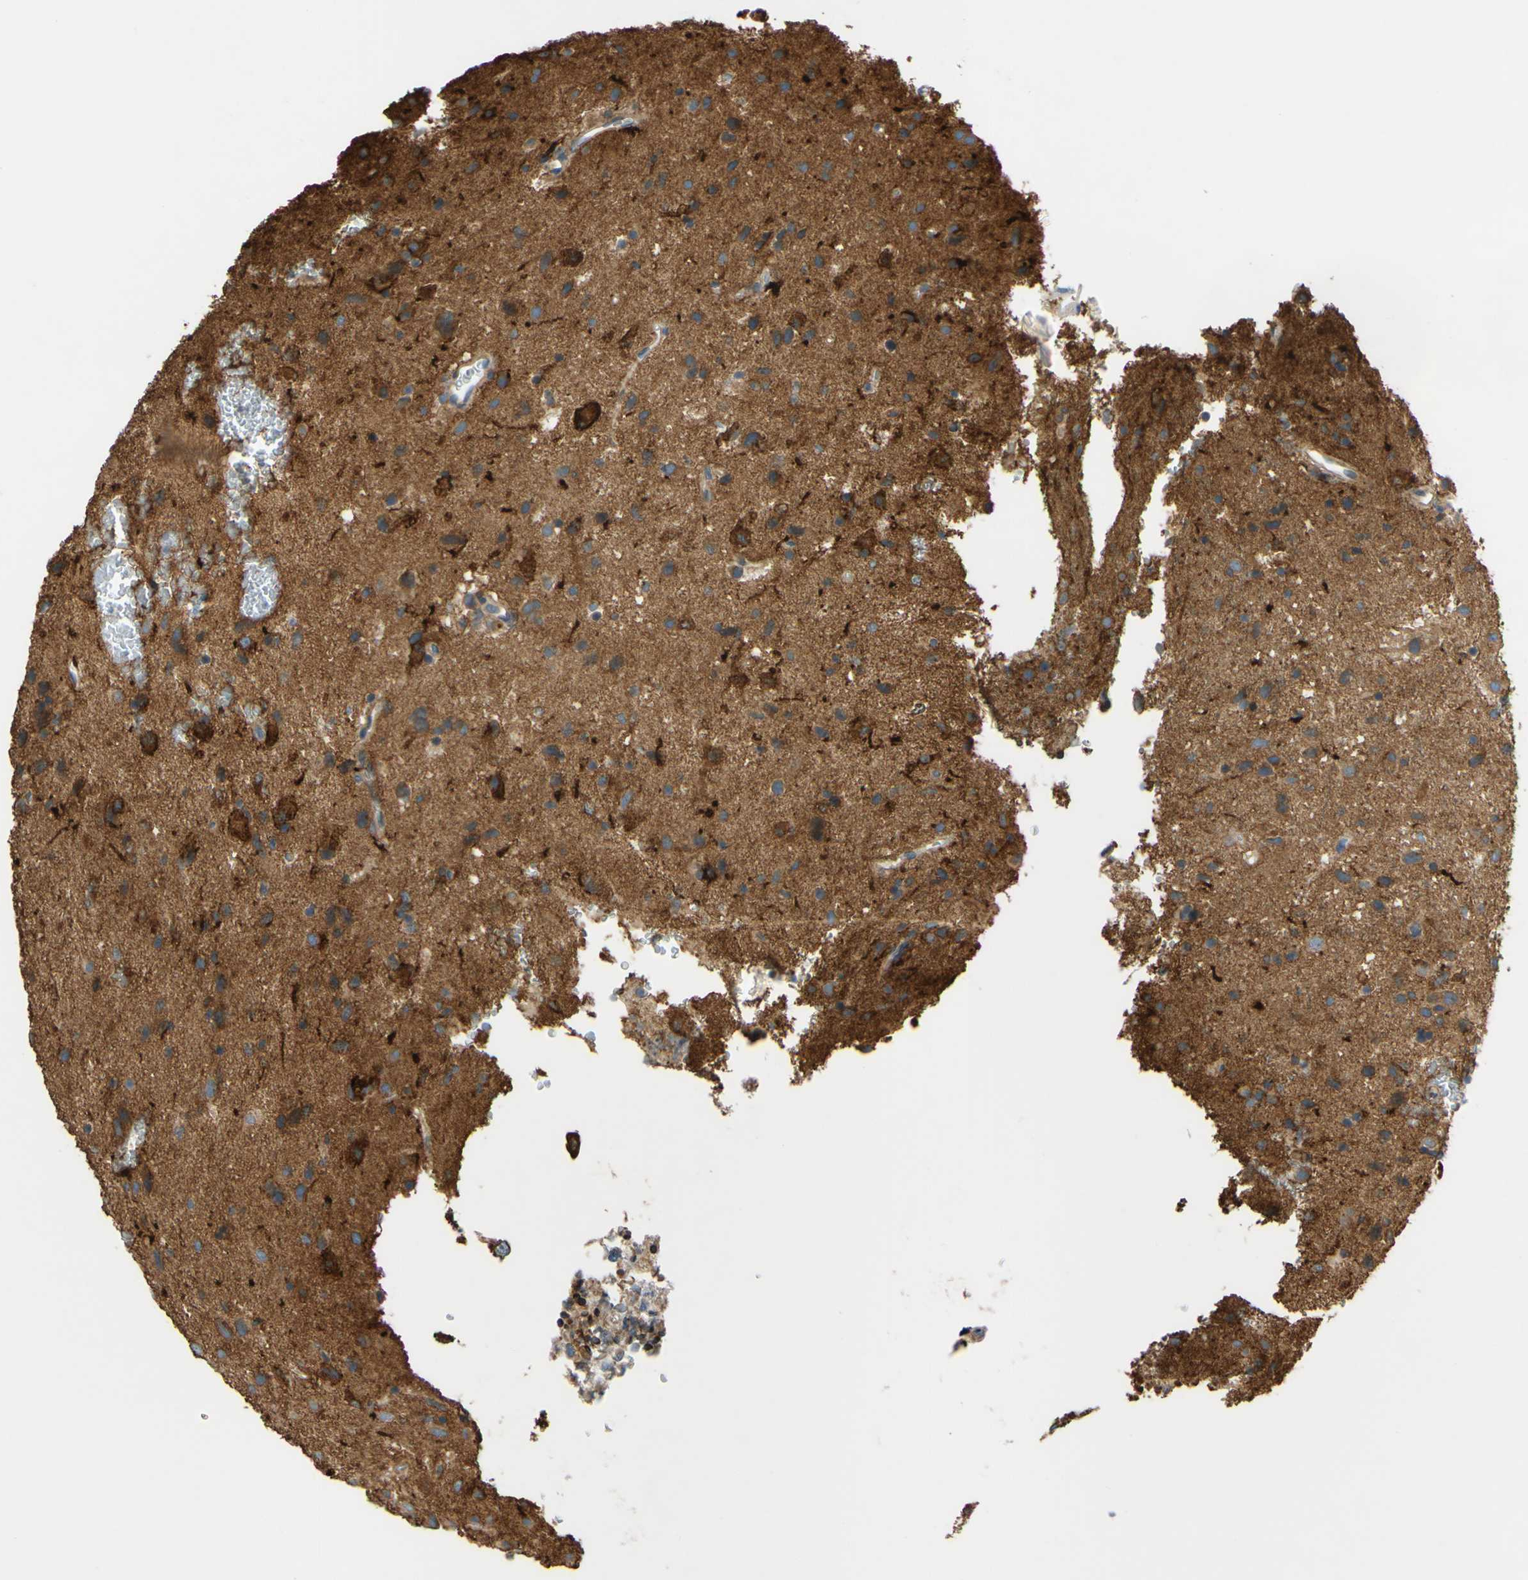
{"staining": {"intensity": "moderate", "quantity": ">75%", "location": "cytoplasmic/membranous"}, "tissue": "glioma", "cell_type": "Tumor cells", "image_type": "cancer", "snomed": [{"axis": "morphology", "description": "Glioma, malignant, Low grade"}, {"axis": "topography", "description": "Brain"}], "caption": "Immunohistochemistry (DAB (3,3'-diaminobenzidine)) staining of malignant glioma (low-grade) exhibits moderate cytoplasmic/membranous protein staining in about >75% of tumor cells. The staining is performed using DAB brown chromogen to label protein expression. The nuclei are counter-stained blue using hematoxylin.", "gene": "POR", "patient": {"sex": "male", "age": 77}}